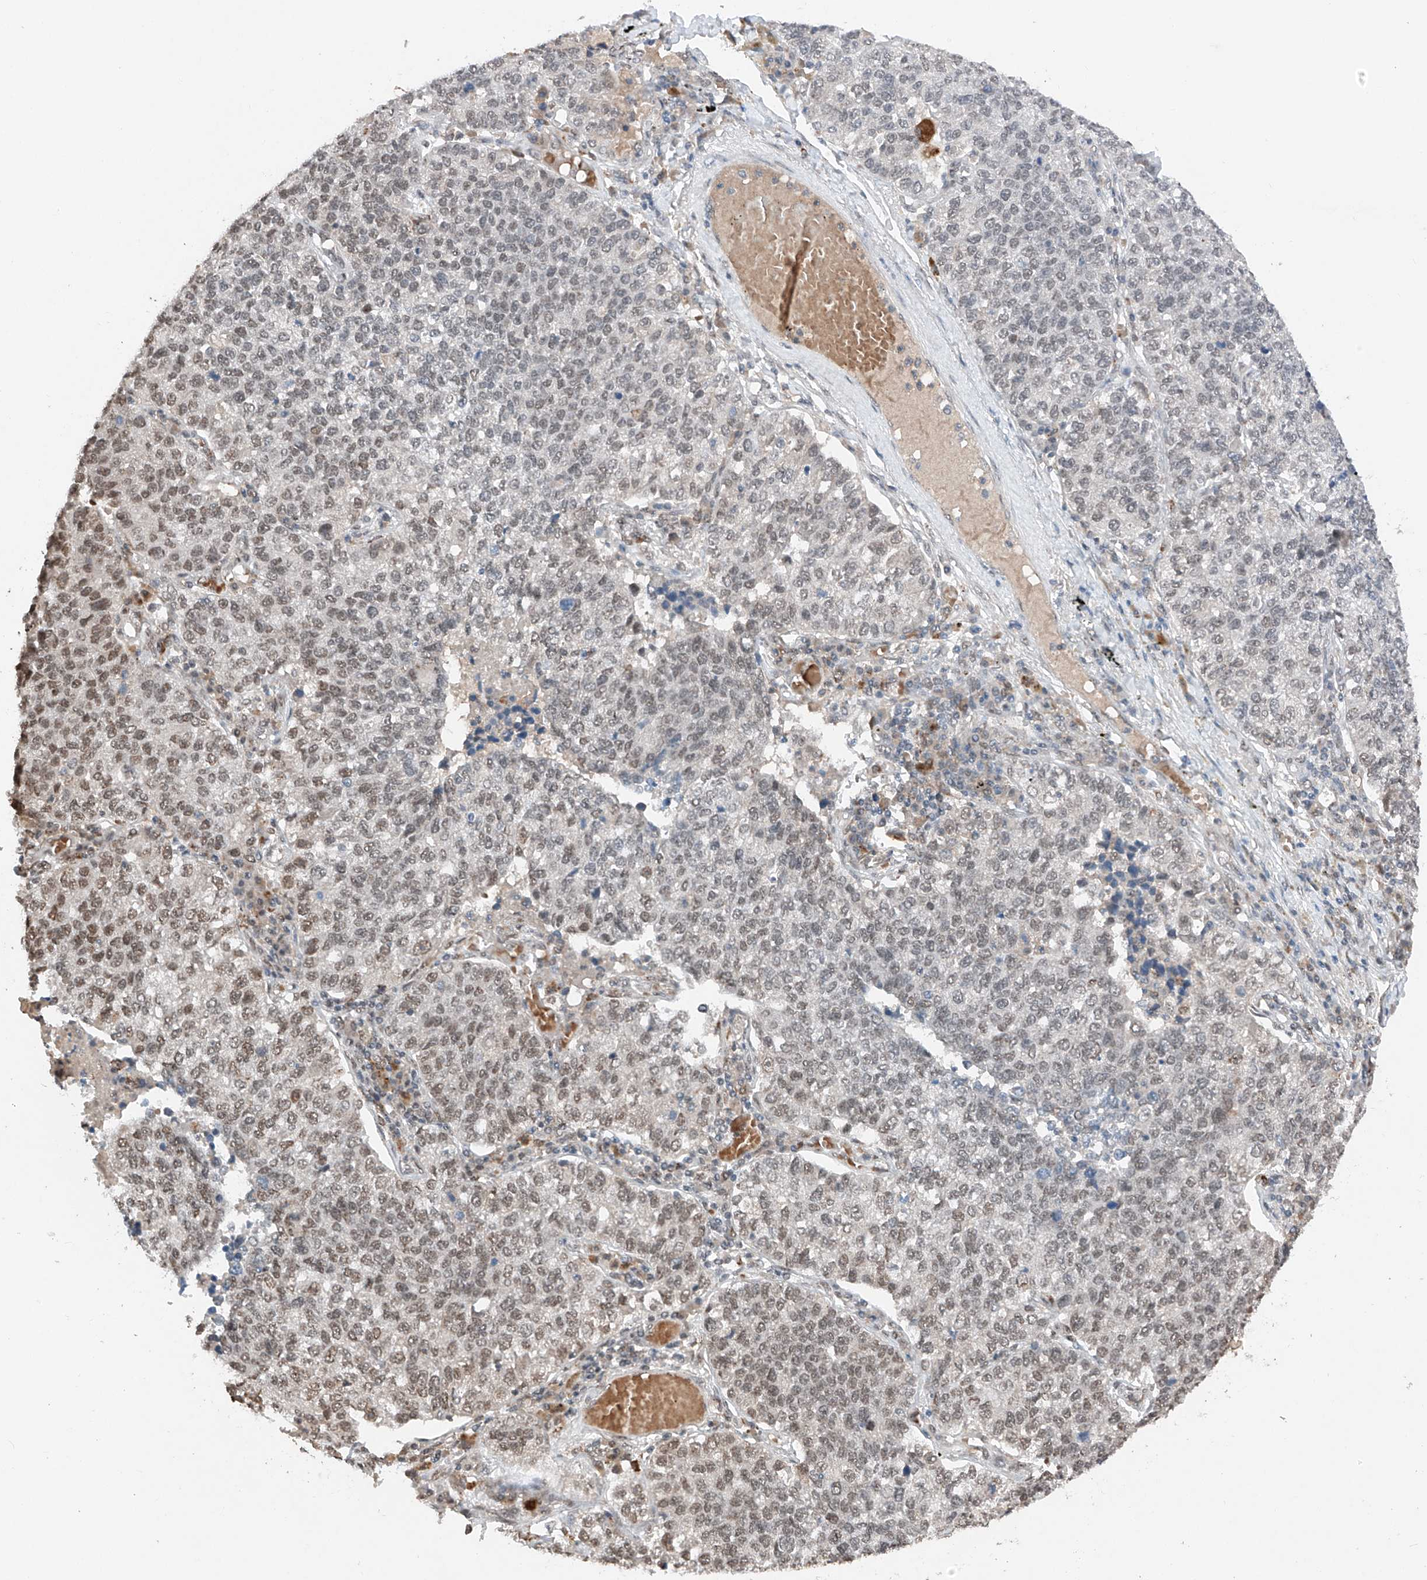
{"staining": {"intensity": "weak", "quantity": "25%-75%", "location": "nuclear"}, "tissue": "lung cancer", "cell_type": "Tumor cells", "image_type": "cancer", "snomed": [{"axis": "morphology", "description": "Adenocarcinoma, NOS"}, {"axis": "topography", "description": "Lung"}], "caption": "Immunohistochemistry (IHC) micrograph of adenocarcinoma (lung) stained for a protein (brown), which reveals low levels of weak nuclear positivity in approximately 25%-75% of tumor cells.", "gene": "TBX4", "patient": {"sex": "male", "age": 49}}